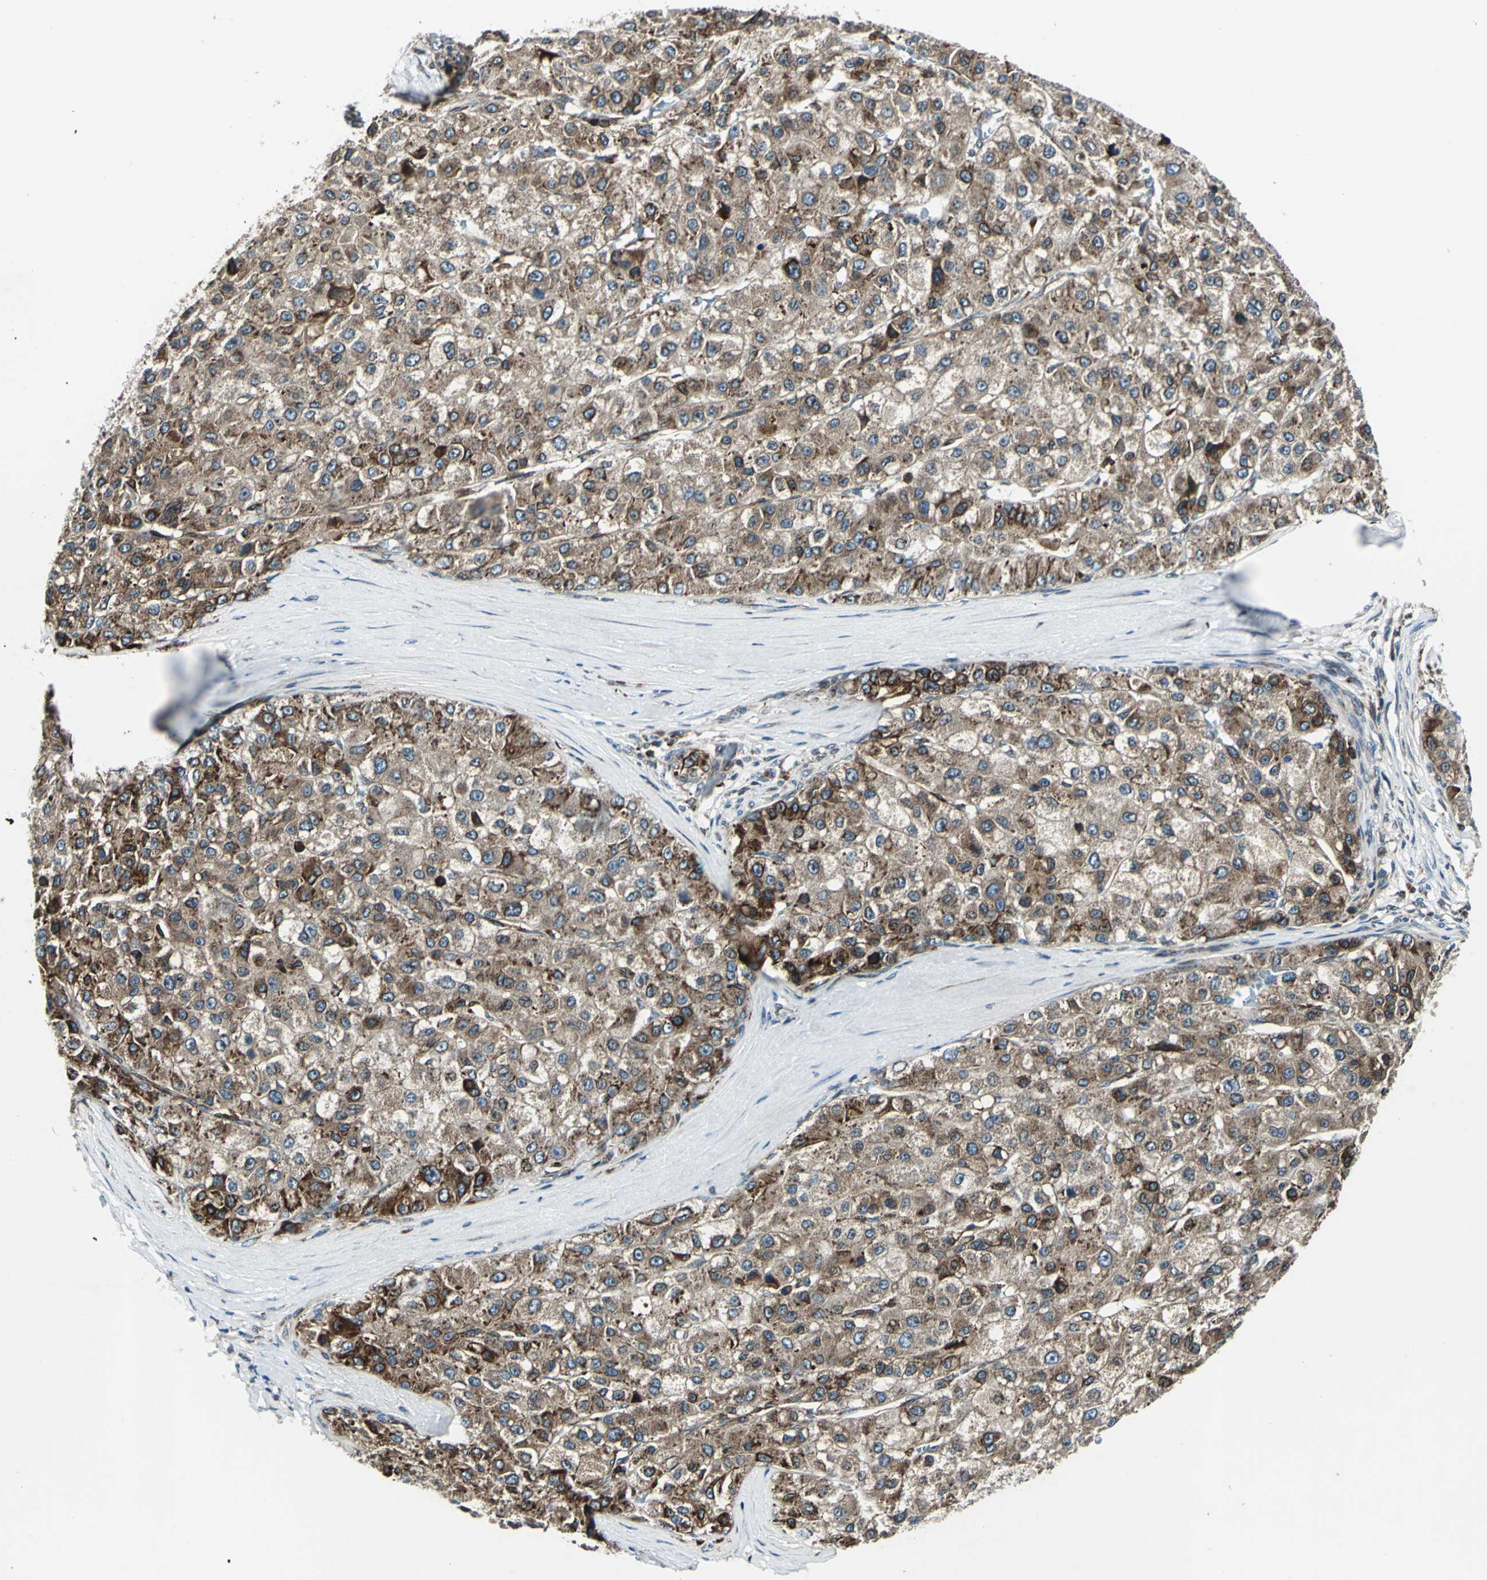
{"staining": {"intensity": "moderate", "quantity": ">75%", "location": "cytoplasmic/membranous"}, "tissue": "liver cancer", "cell_type": "Tumor cells", "image_type": "cancer", "snomed": [{"axis": "morphology", "description": "Carcinoma, Hepatocellular, NOS"}, {"axis": "topography", "description": "Liver"}], "caption": "Immunohistochemical staining of liver hepatocellular carcinoma displays medium levels of moderate cytoplasmic/membranous positivity in approximately >75% of tumor cells.", "gene": "HTATIP2", "patient": {"sex": "male", "age": 80}}